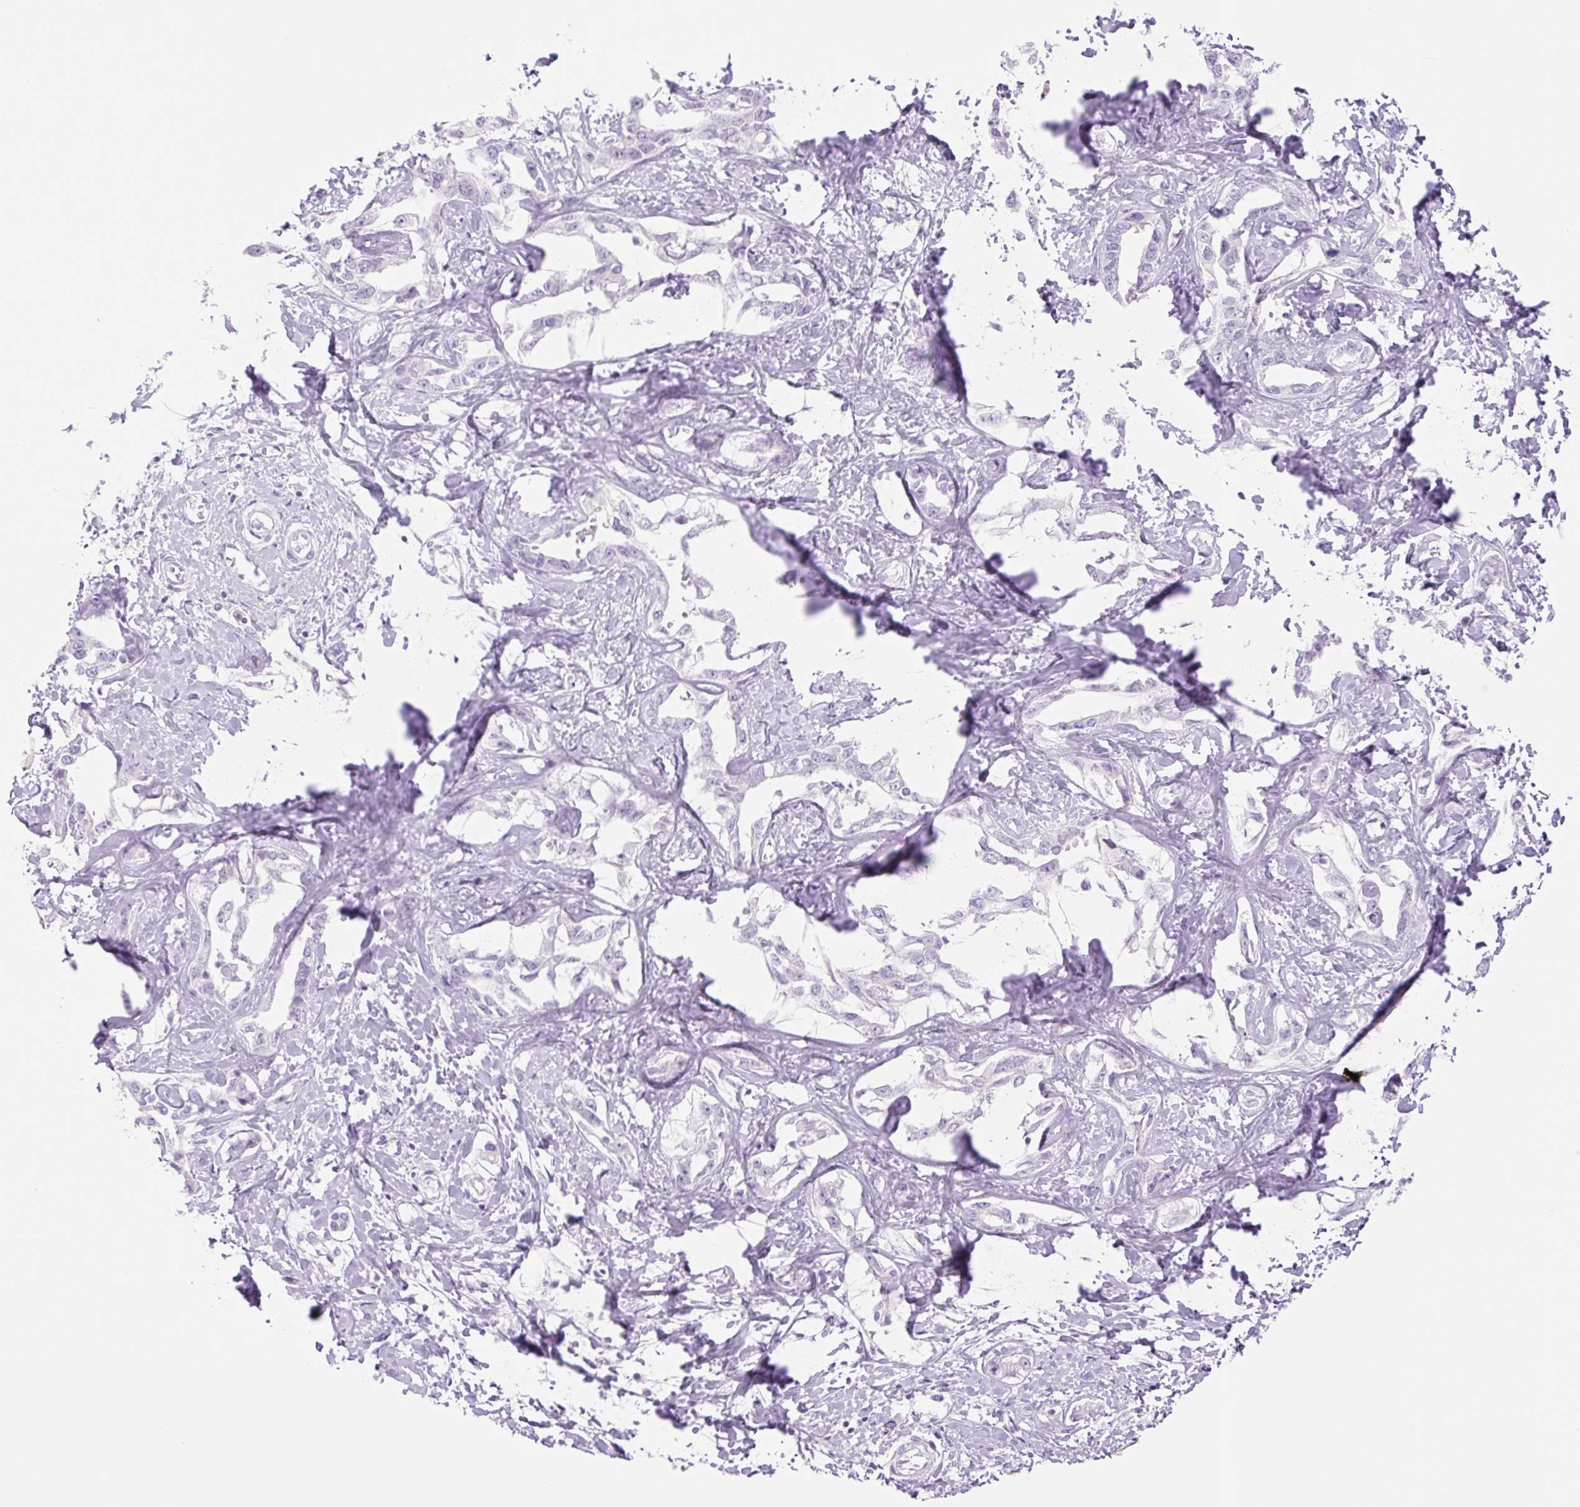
{"staining": {"intensity": "negative", "quantity": "none", "location": "none"}, "tissue": "liver cancer", "cell_type": "Tumor cells", "image_type": "cancer", "snomed": [{"axis": "morphology", "description": "Cholangiocarcinoma"}, {"axis": "topography", "description": "Liver"}], "caption": "Immunohistochemistry image of human liver cholangiocarcinoma stained for a protein (brown), which reveals no staining in tumor cells.", "gene": "TBX15", "patient": {"sex": "male", "age": 59}}